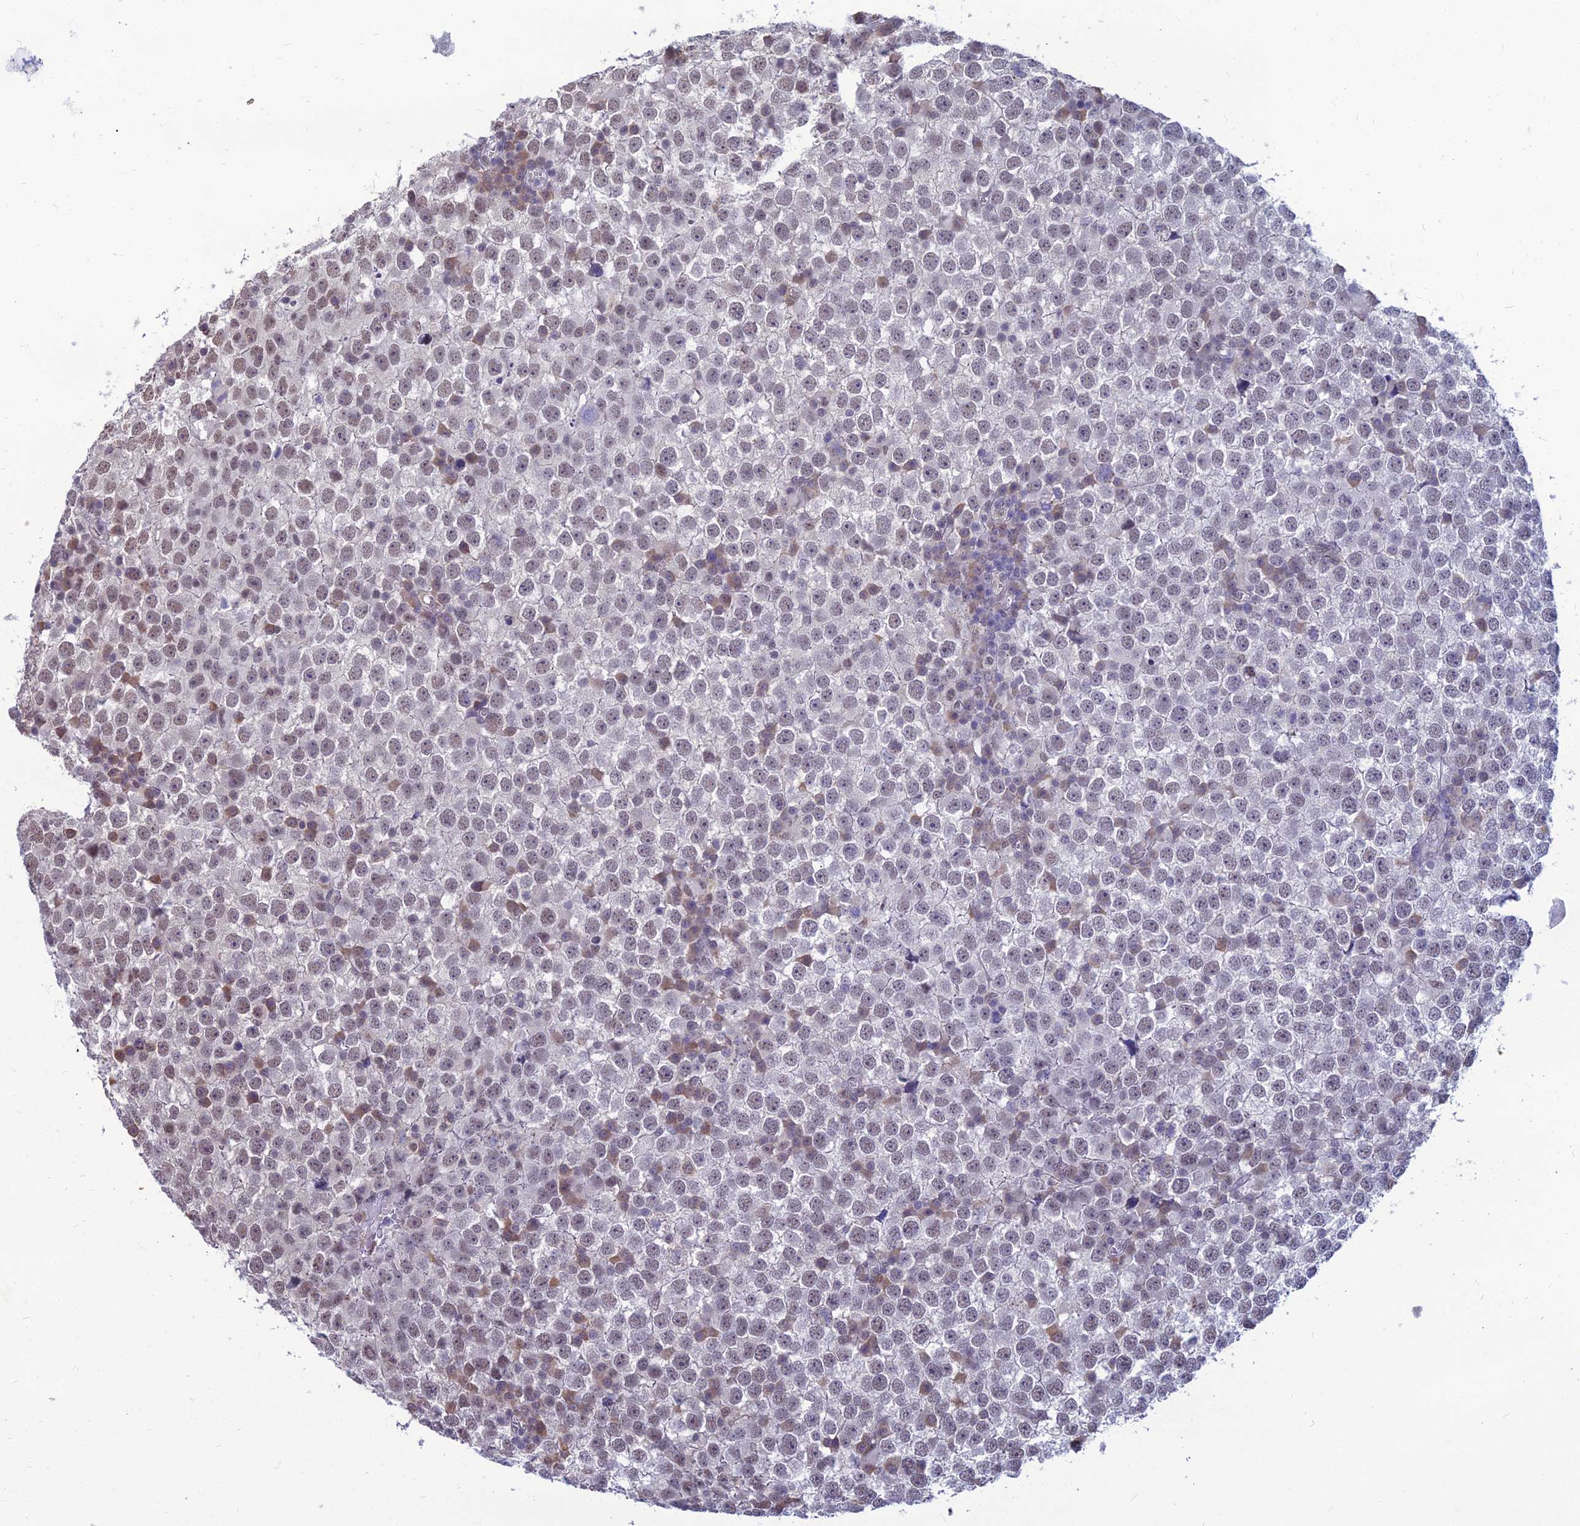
{"staining": {"intensity": "weak", "quantity": "25%-75%", "location": "nuclear"}, "tissue": "testis cancer", "cell_type": "Tumor cells", "image_type": "cancer", "snomed": [{"axis": "morphology", "description": "Seminoma, NOS"}, {"axis": "topography", "description": "Testis"}], "caption": "Brown immunohistochemical staining in seminoma (testis) shows weak nuclear positivity in about 25%-75% of tumor cells.", "gene": "SRSF7", "patient": {"sex": "male", "age": 65}}